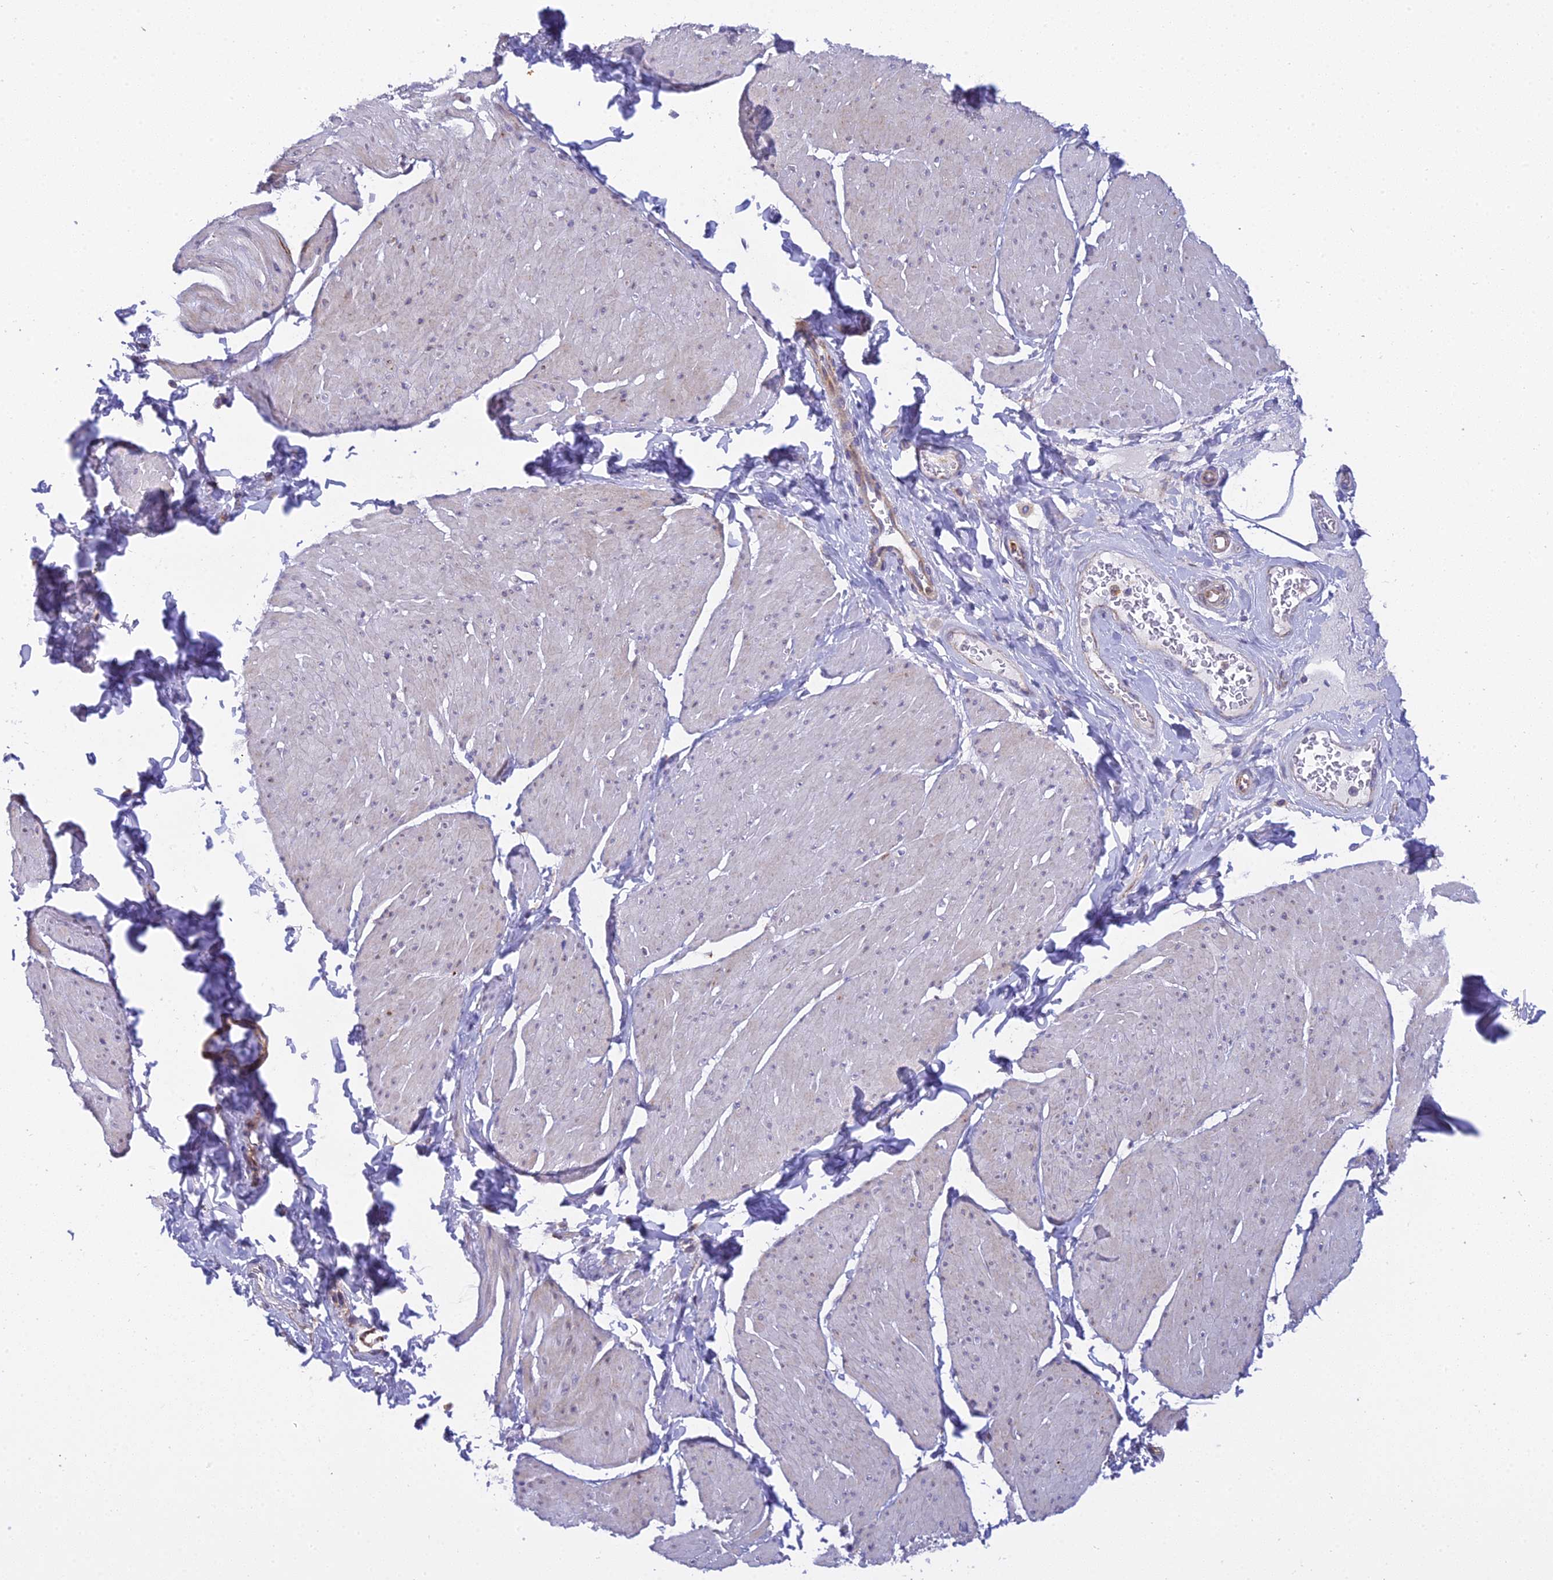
{"staining": {"intensity": "weak", "quantity": "<25%", "location": "cytoplasmic/membranous"}, "tissue": "smooth muscle", "cell_type": "Smooth muscle cells", "image_type": "normal", "snomed": [{"axis": "morphology", "description": "Urothelial carcinoma, High grade"}, {"axis": "topography", "description": "Urinary bladder"}], "caption": "Immunohistochemistry image of normal human smooth muscle stained for a protein (brown), which shows no positivity in smooth muscle cells.", "gene": "CLCN7", "patient": {"sex": "male", "age": 46}}